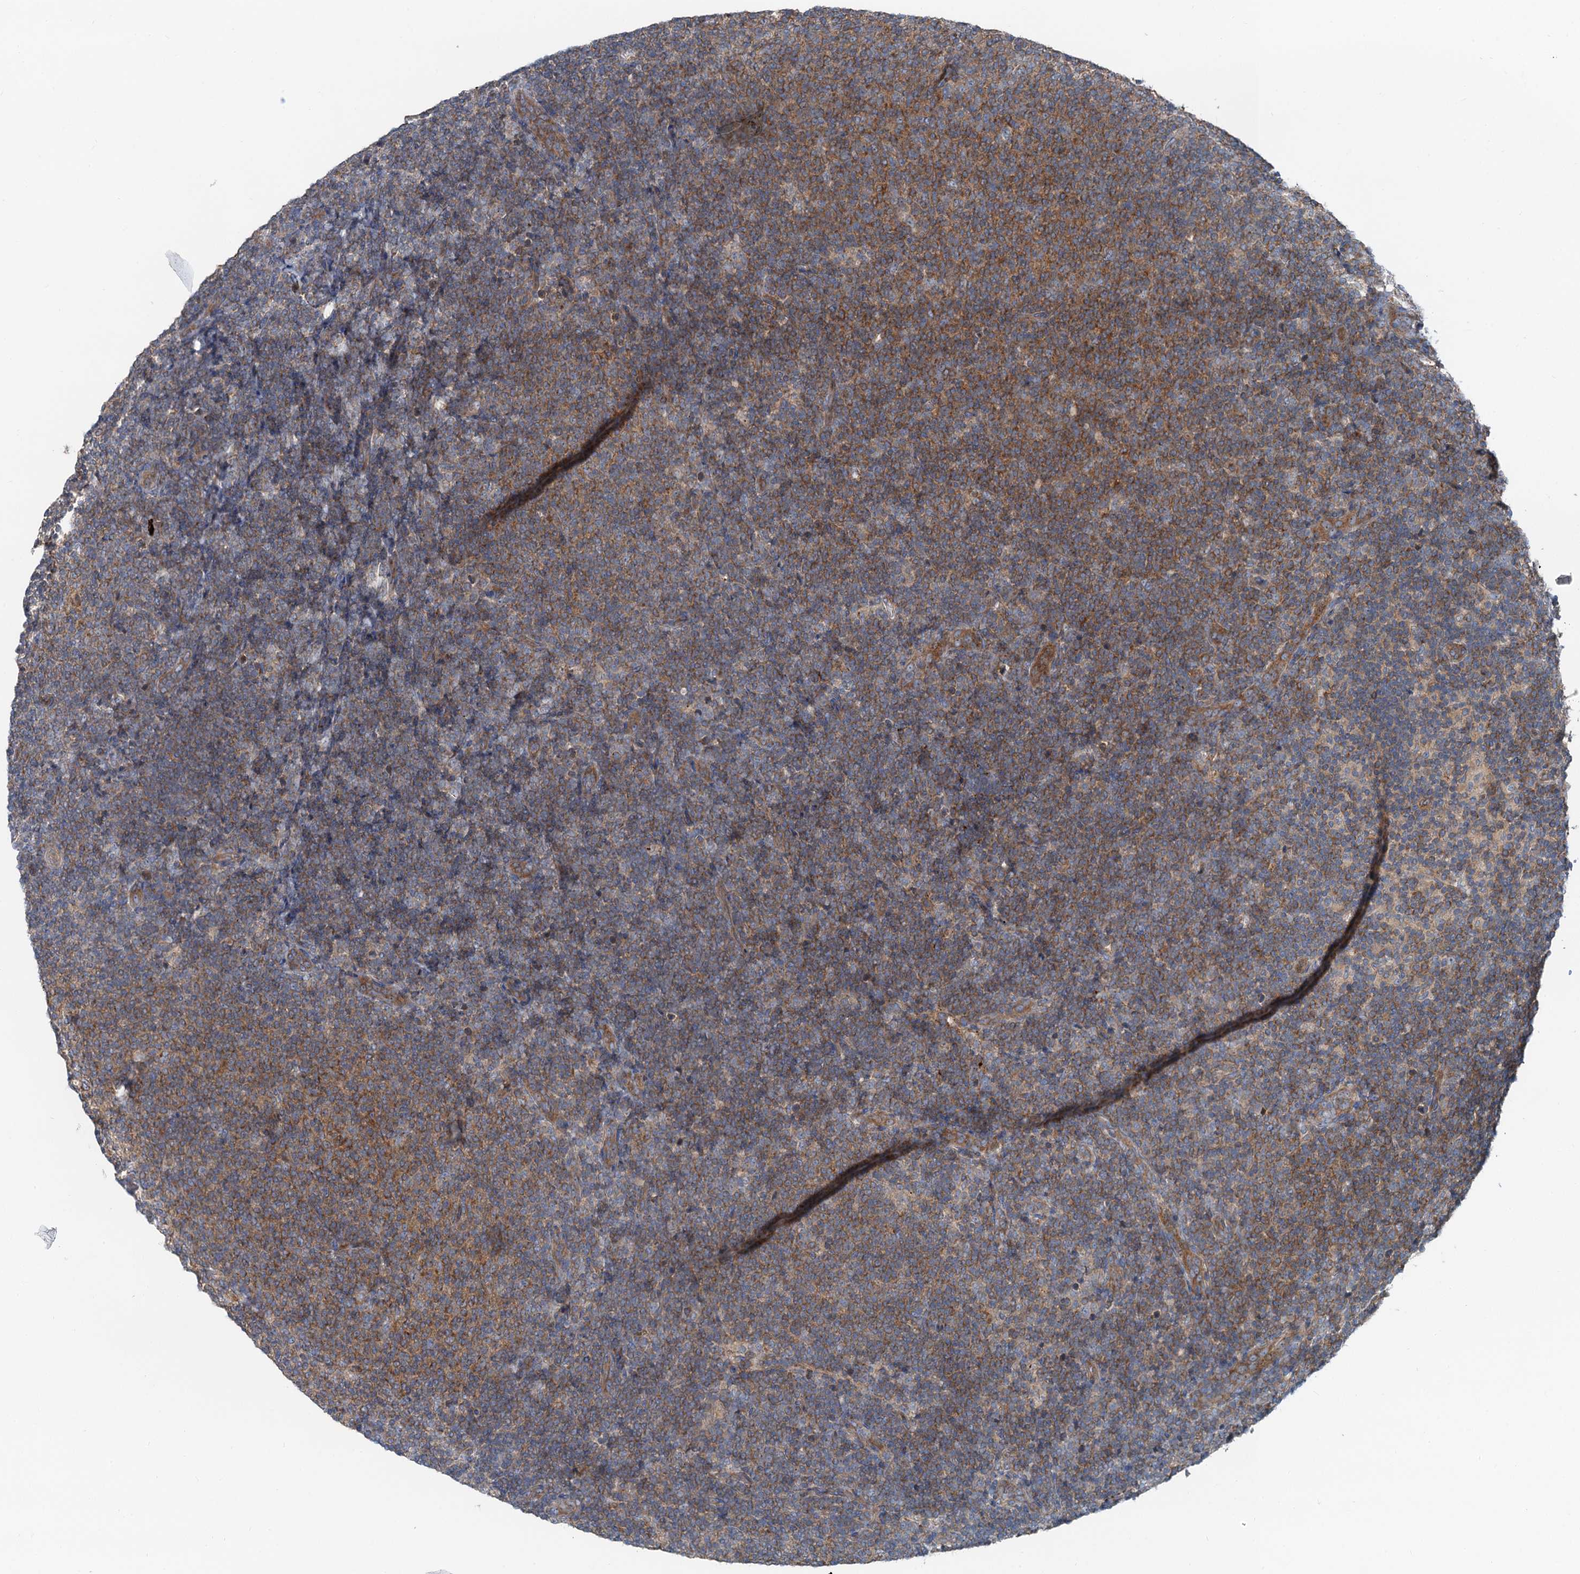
{"staining": {"intensity": "moderate", "quantity": ">75%", "location": "cytoplasmic/membranous"}, "tissue": "lymphoma", "cell_type": "Tumor cells", "image_type": "cancer", "snomed": [{"axis": "morphology", "description": "Malignant lymphoma, non-Hodgkin's type, Low grade"}, {"axis": "topography", "description": "Lymph node"}], "caption": "This is an image of IHC staining of lymphoma, which shows moderate positivity in the cytoplasmic/membranous of tumor cells.", "gene": "ANKRD26", "patient": {"sex": "male", "age": 66}}